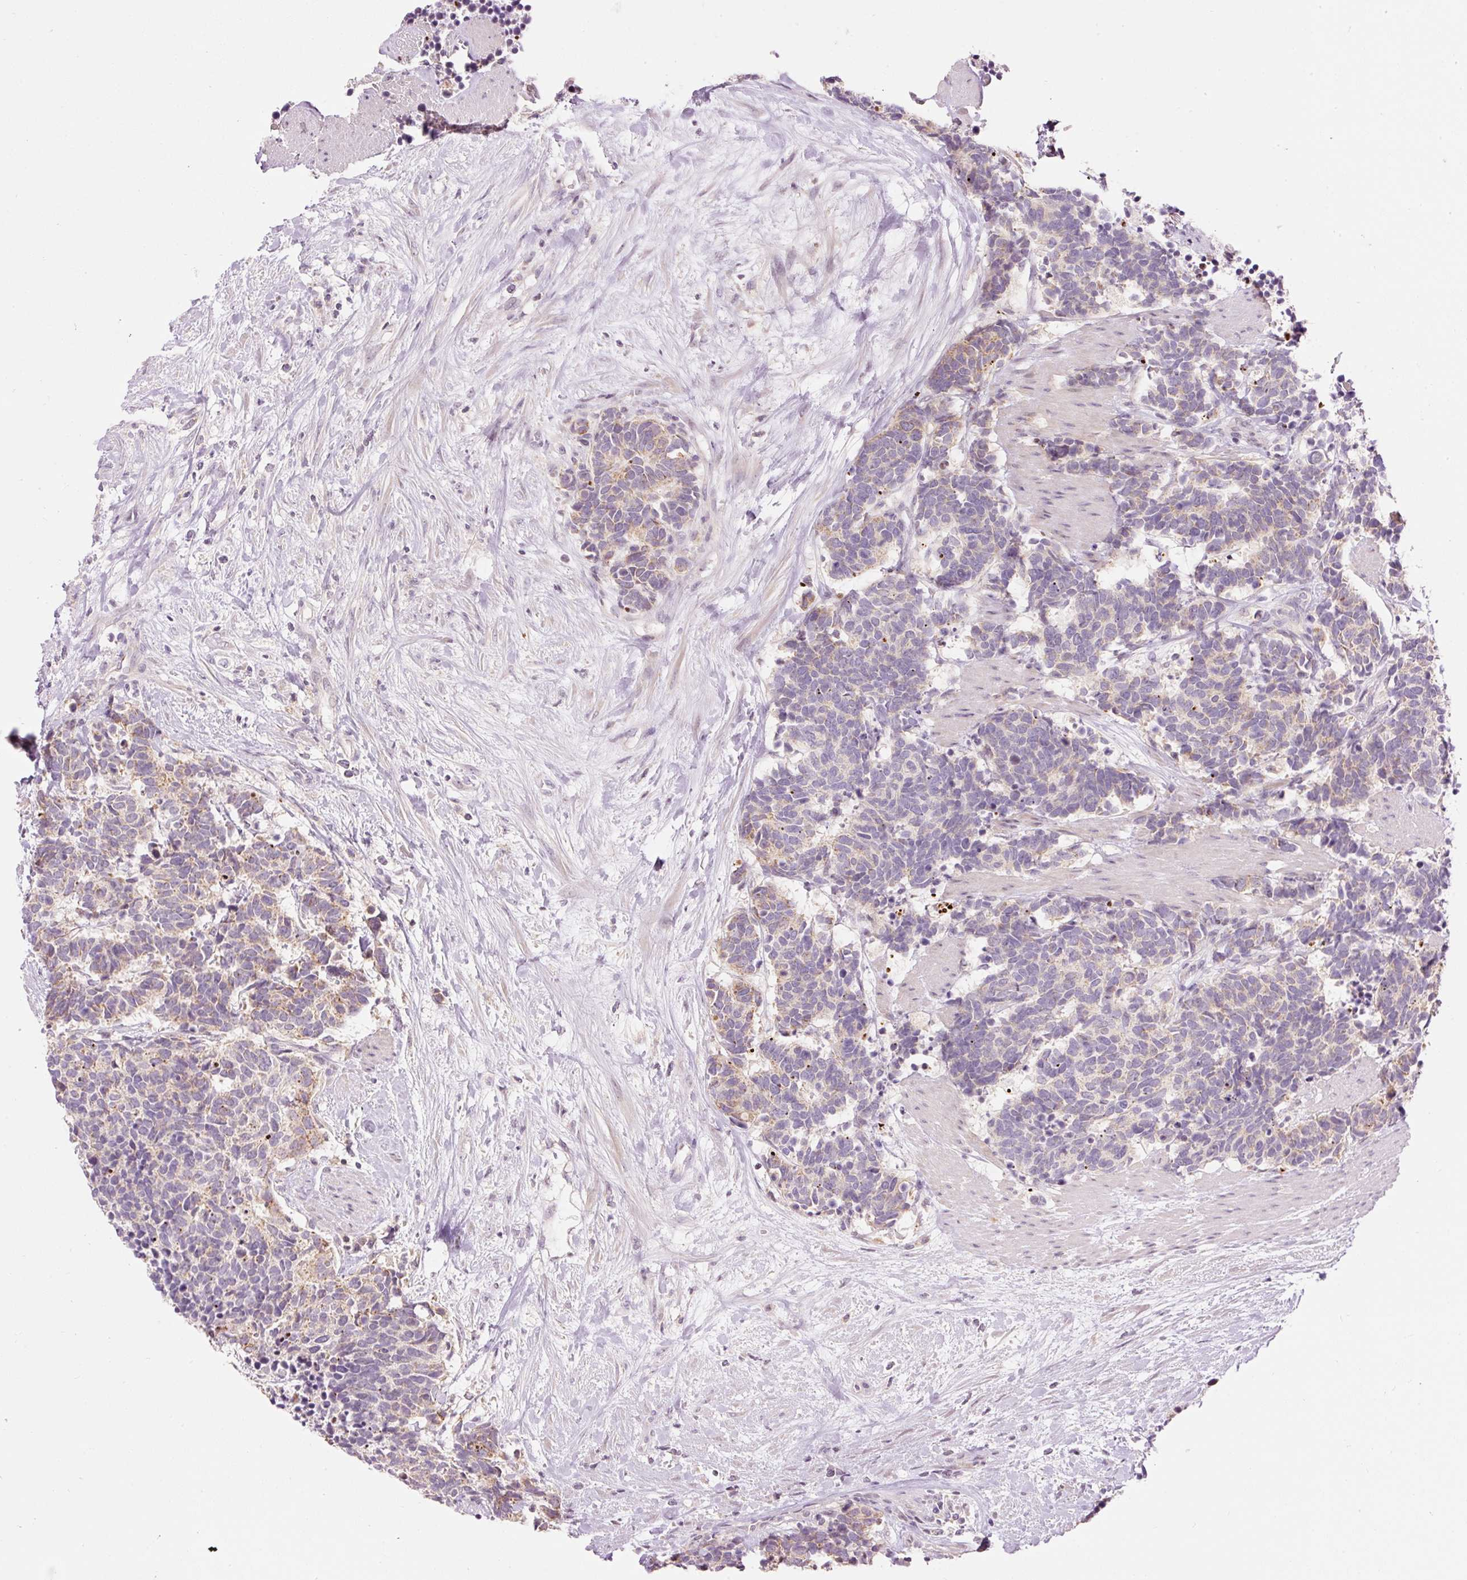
{"staining": {"intensity": "weak", "quantity": "<25%", "location": "cytoplasmic/membranous"}, "tissue": "carcinoid", "cell_type": "Tumor cells", "image_type": "cancer", "snomed": [{"axis": "morphology", "description": "Carcinoma, NOS"}, {"axis": "morphology", "description": "Carcinoid, malignant, NOS"}, {"axis": "topography", "description": "Prostate"}], "caption": "Micrograph shows no significant protein positivity in tumor cells of carcinoid (malignant).", "gene": "ABHD11", "patient": {"sex": "male", "age": 57}}